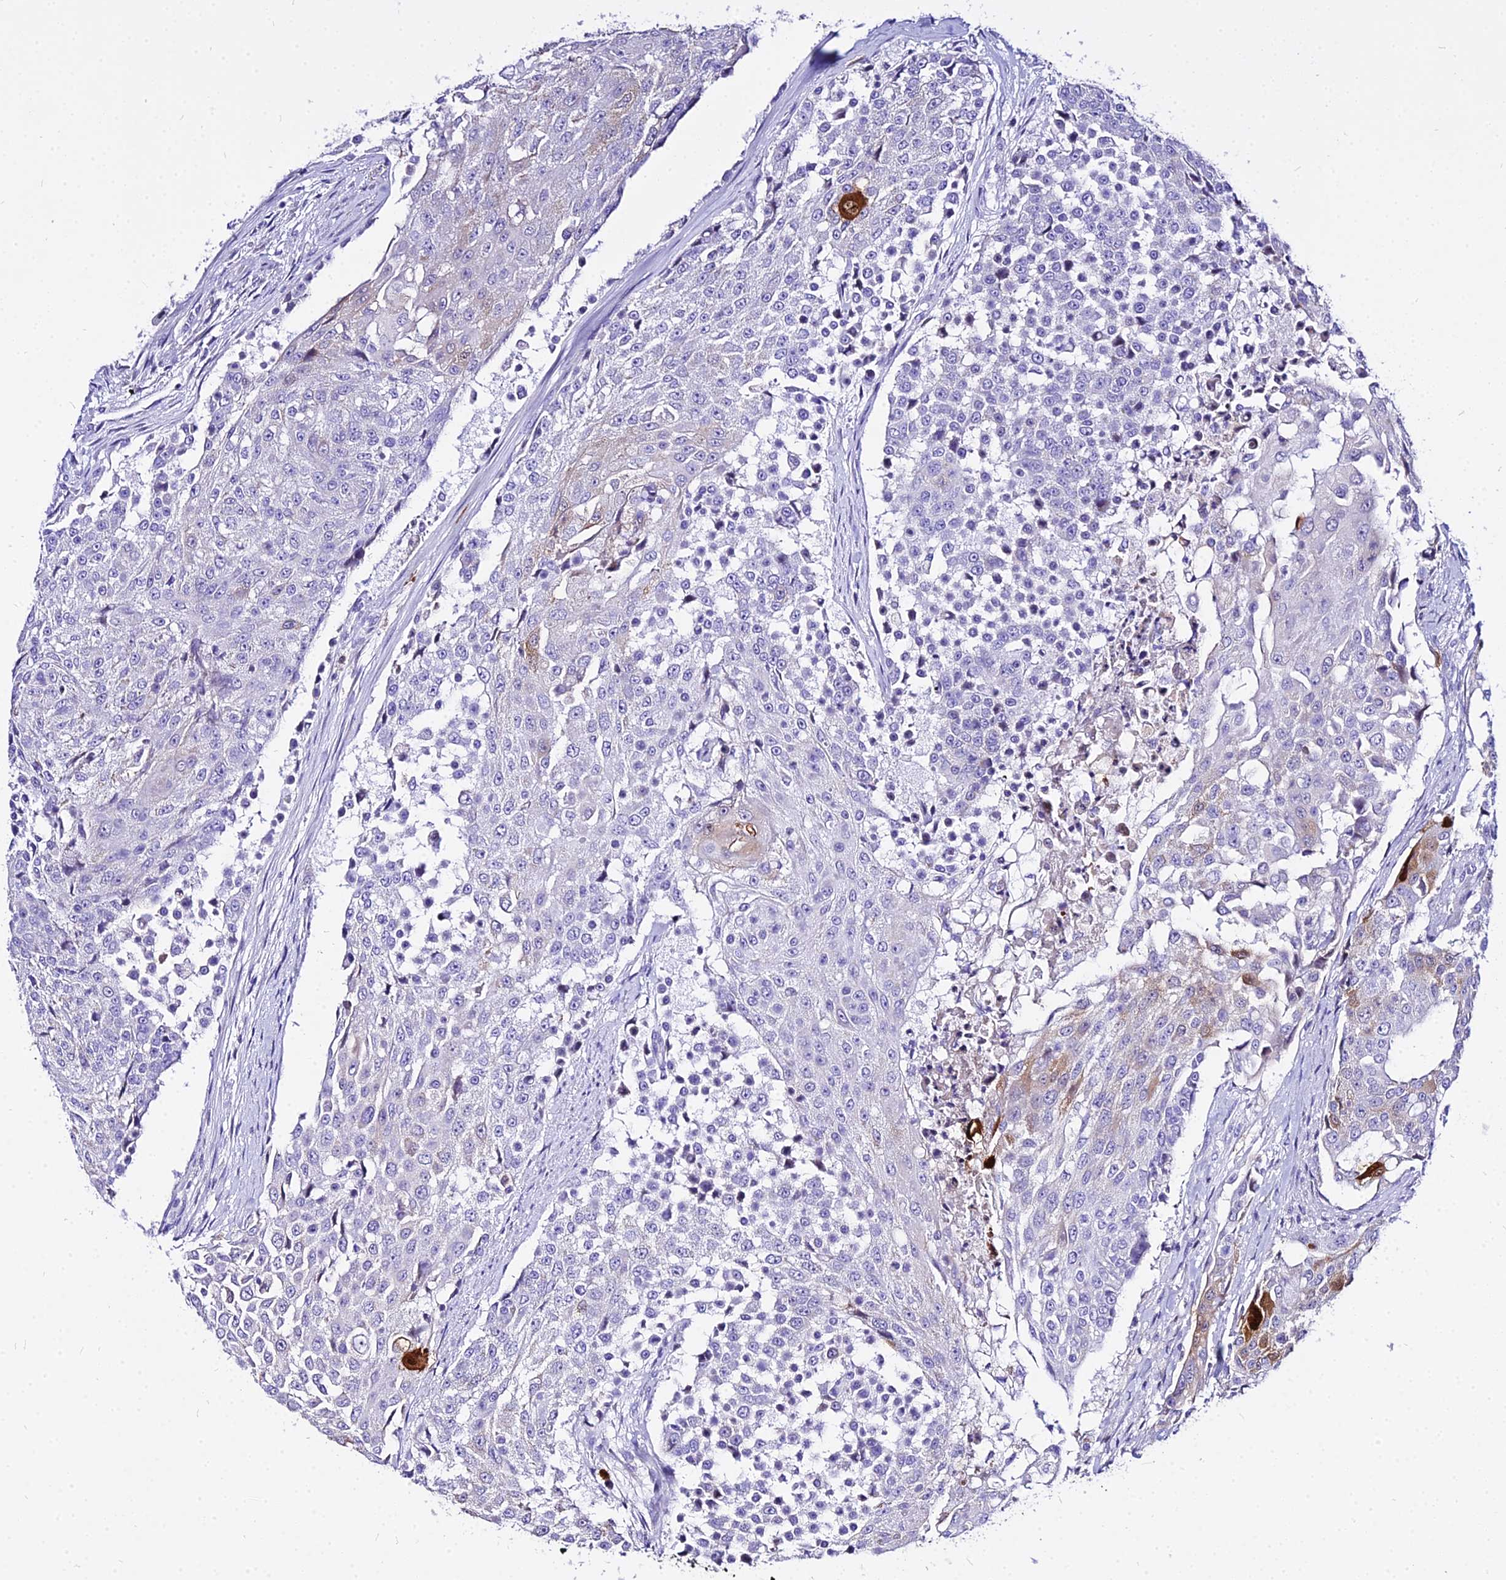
{"staining": {"intensity": "moderate", "quantity": "<25%", "location": "cytoplasmic/membranous,nuclear"}, "tissue": "urothelial cancer", "cell_type": "Tumor cells", "image_type": "cancer", "snomed": [{"axis": "morphology", "description": "Urothelial carcinoma, High grade"}, {"axis": "topography", "description": "Urinary bladder"}], "caption": "Moderate cytoplasmic/membranous and nuclear protein staining is seen in approximately <25% of tumor cells in urothelial cancer.", "gene": "CARD18", "patient": {"sex": "female", "age": 63}}